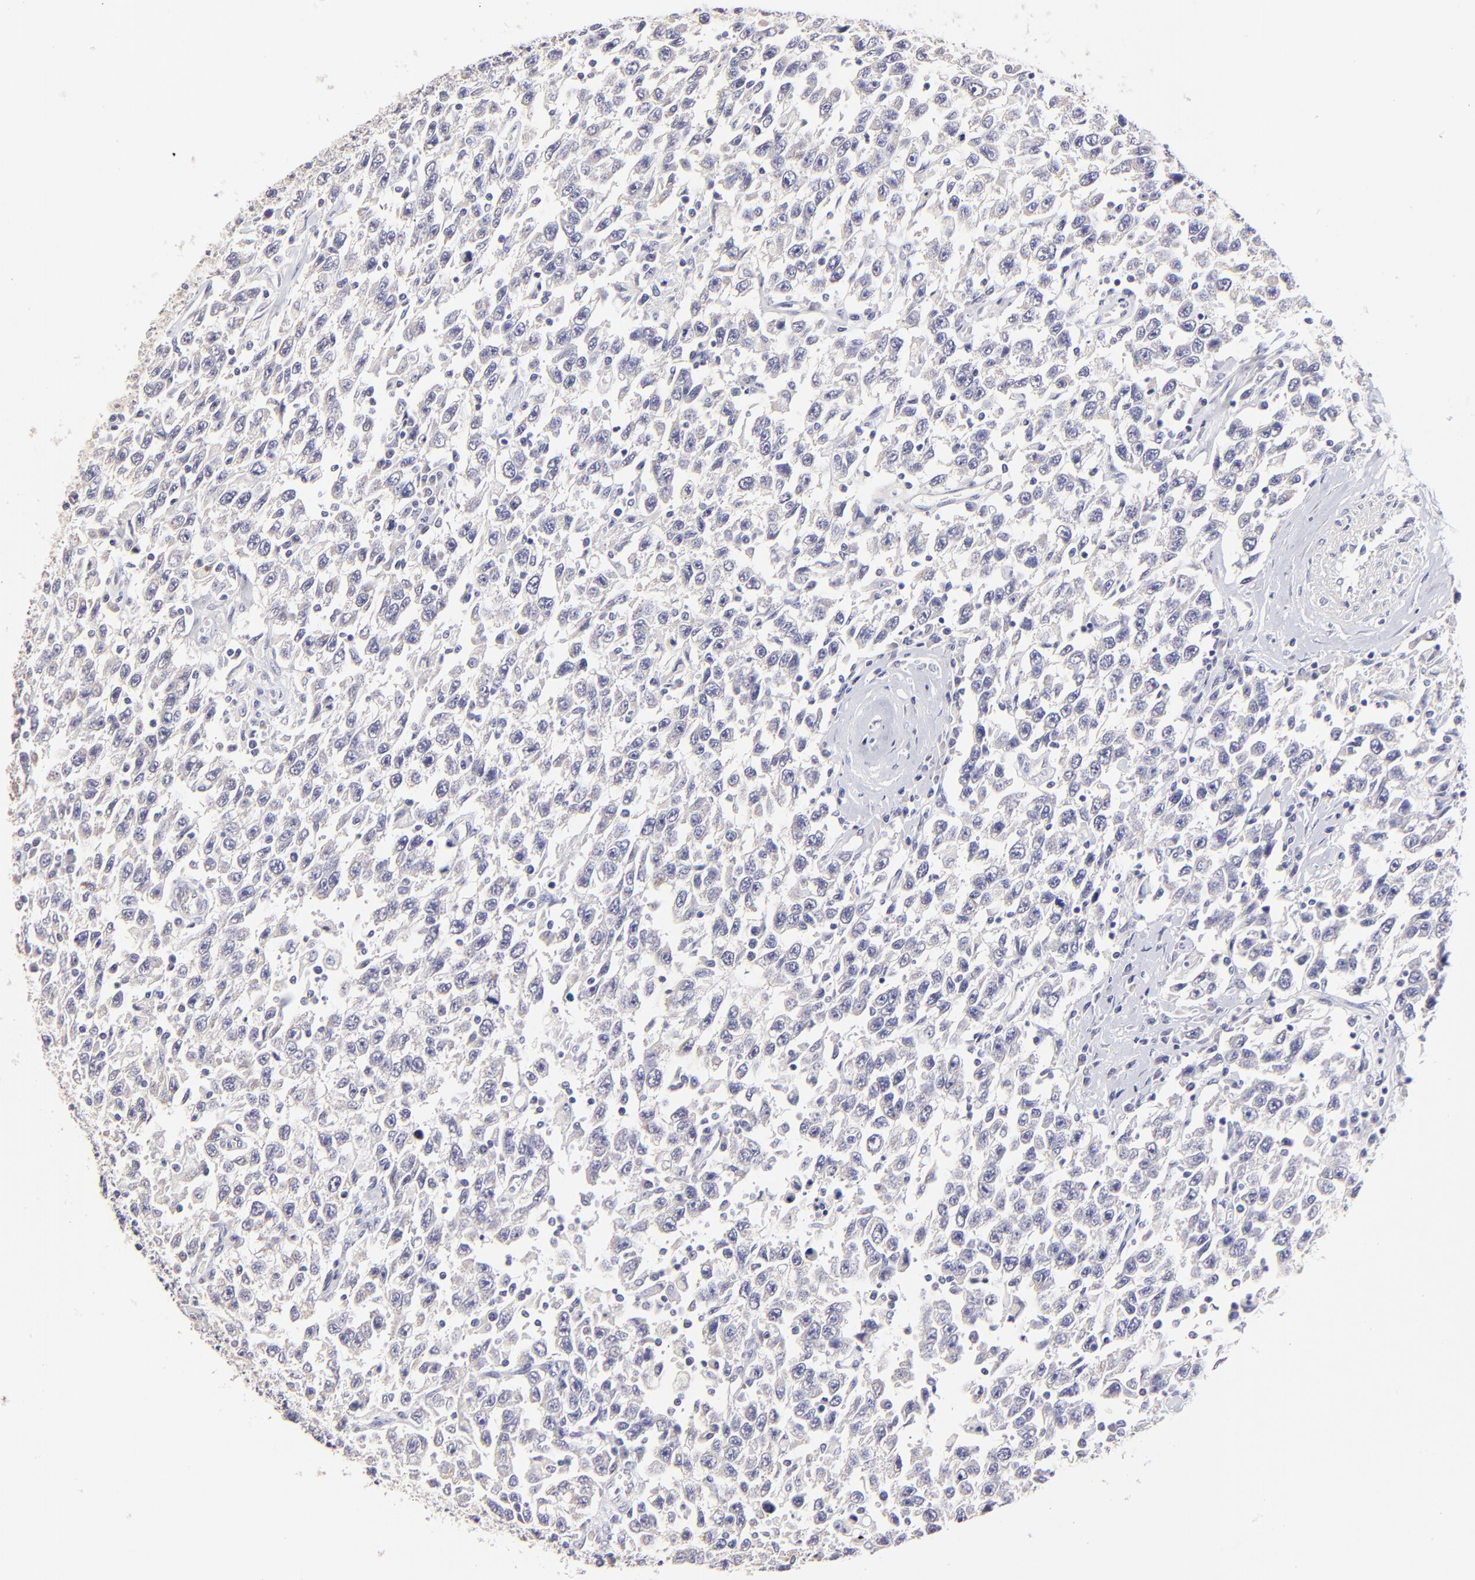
{"staining": {"intensity": "negative", "quantity": "none", "location": "none"}, "tissue": "testis cancer", "cell_type": "Tumor cells", "image_type": "cancer", "snomed": [{"axis": "morphology", "description": "Seminoma, NOS"}, {"axis": "topography", "description": "Testis"}], "caption": "Testis cancer (seminoma) was stained to show a protein in brown. There is no significant expression in tumor cells. (Immunohistochemistry (ihc), brightfield microscopy, high magnification).", "gene": "BTG2", "patient": {"sex": "male", "age": 41}}